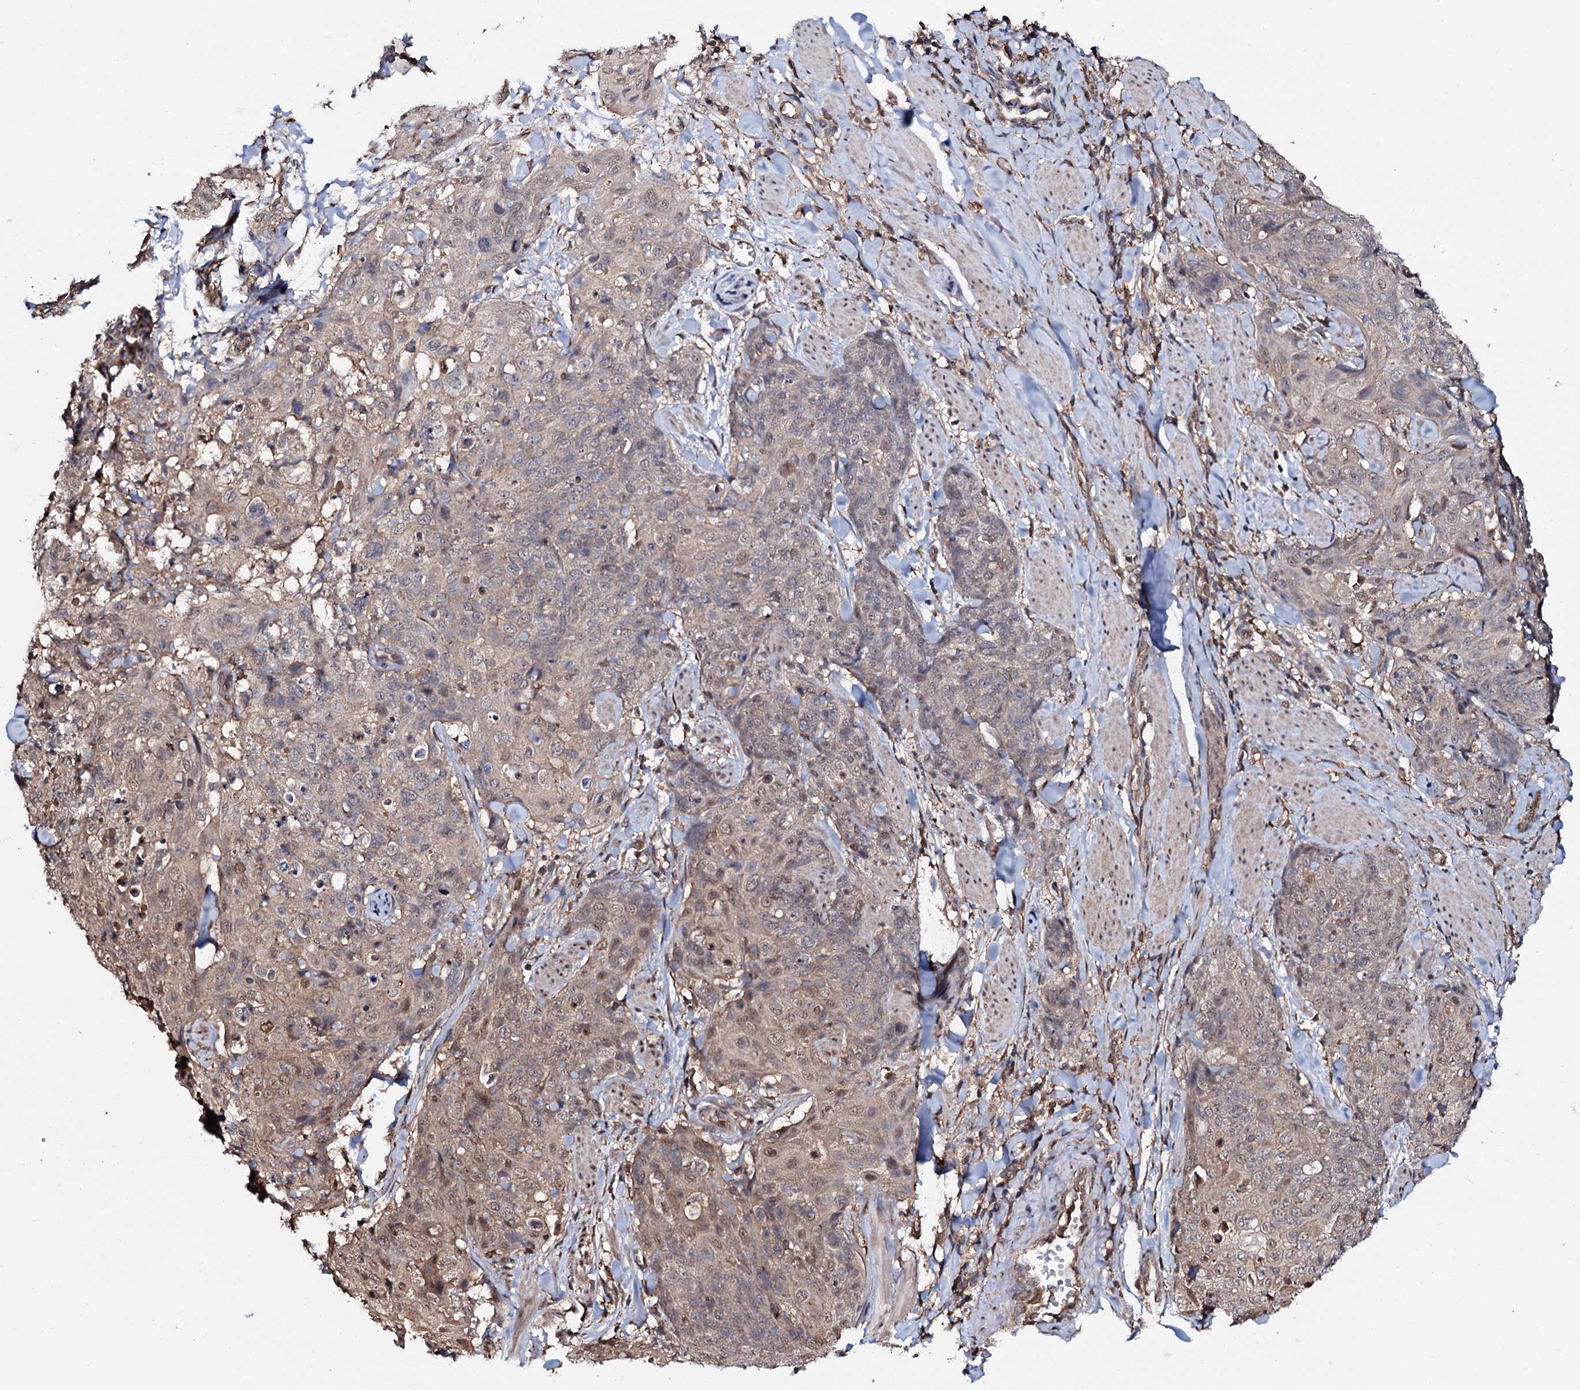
{"staining": {"intensity": "weak", "quantity": "25%-75%", "location": "cytoplasmic/membranous,nuclear"}, "tissue": "skin cancer", "cell_type": "Tumor cells", "image_type": "cancer", "snomed": [{"axis": "morphology", "description": "Squamous cell carcinoma, NOS"}, {"axis": "topography", "description": "Skin"}, {"axis": "topography", "description": "Vulva"}], "caption": "A histopathology image showing weak cytoplasmic/membranous and nuclear staining in approximately 25%-75% of tumor cells in squamous cell carcinoma (skin), as visualized by brown immunohistochemical staining.", "gene": "COG6", "patient": {"sex": "female", "age": 85}}